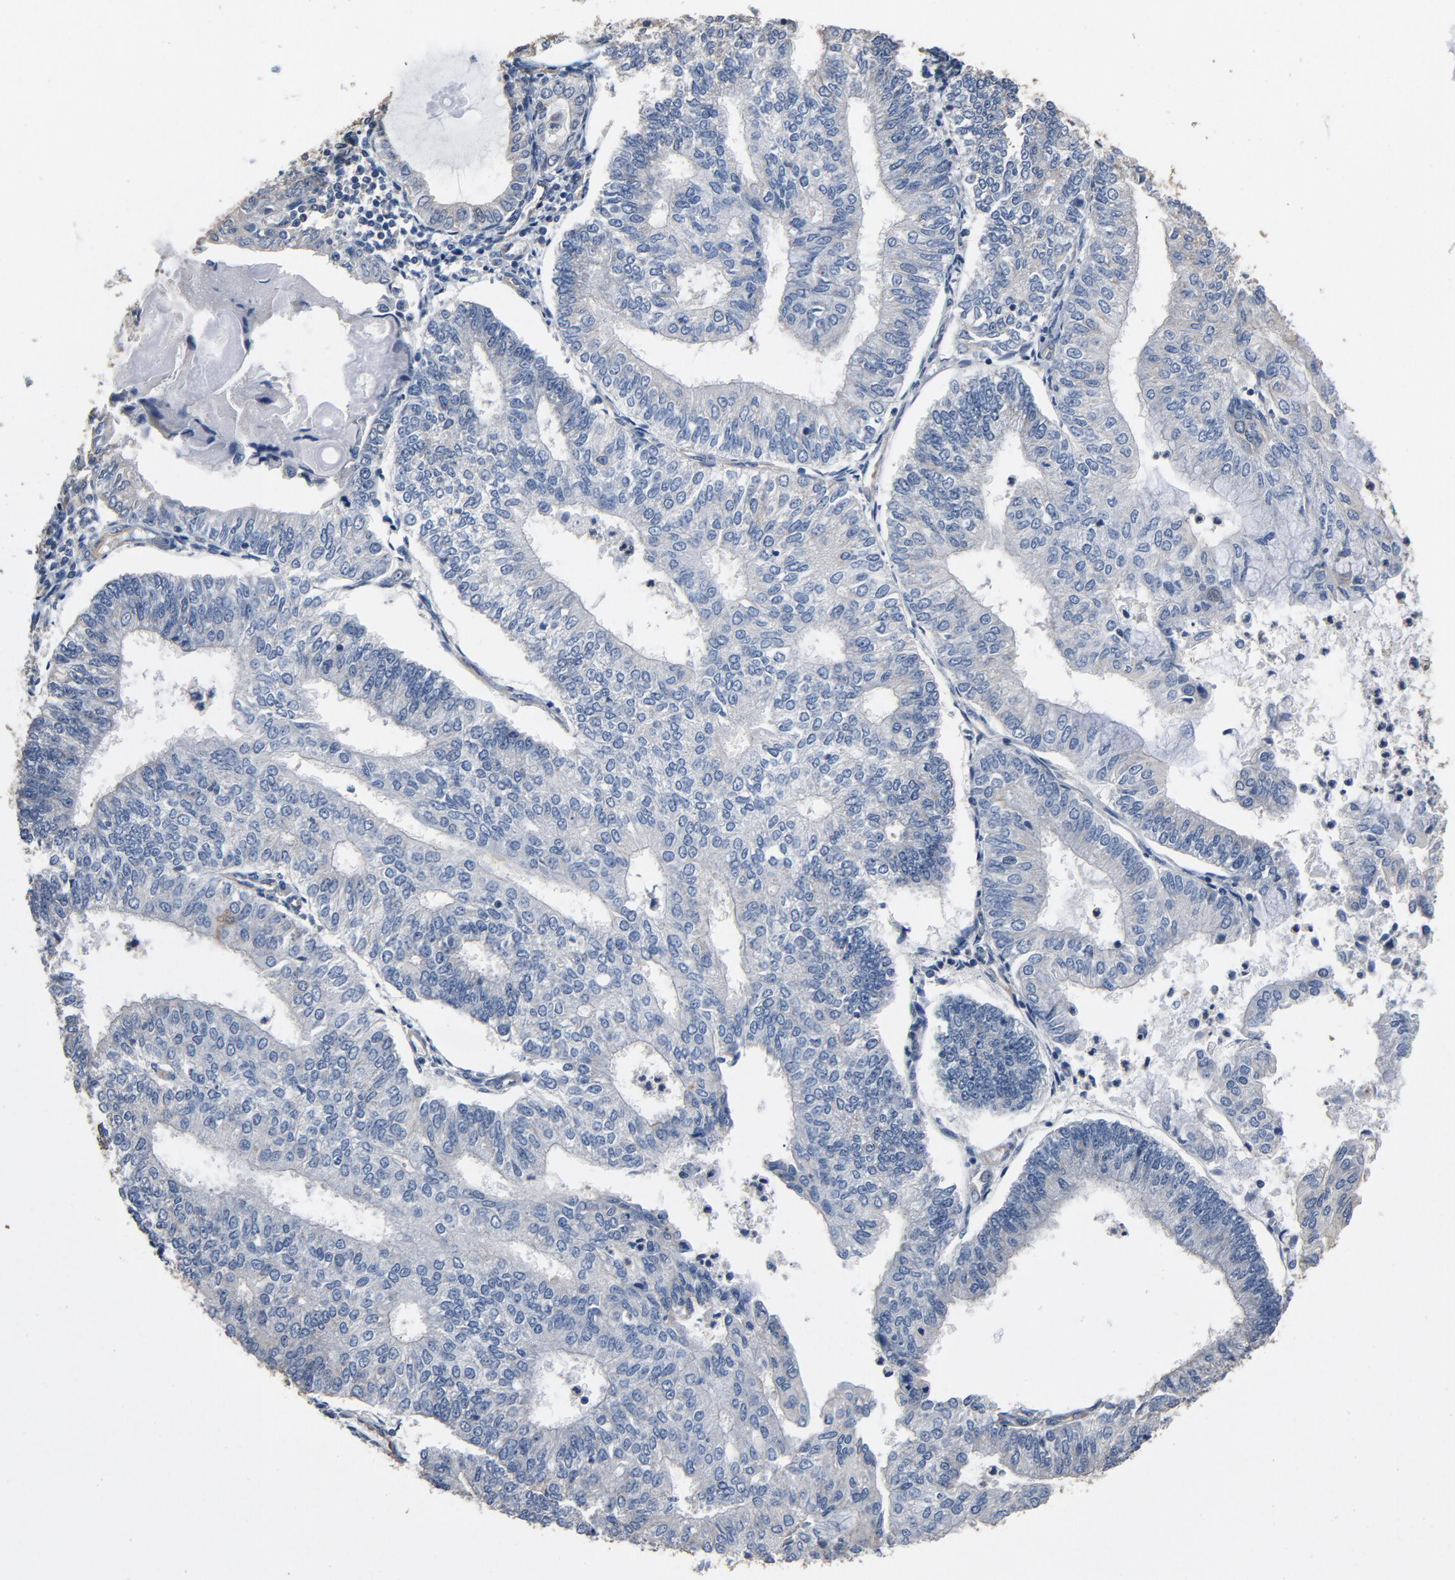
{"staining": {"intensity": "negative", "quantity": "none", "location": "none"}, "tissue": "endometrial cancer", "cell_type": "Tumor cells", "image_type": "cancer", "snomed": [{"axis": "morphology", "description": "Adenocarcinoma, NOS"}, {"axis": "topography", "description": "Endometrium"}], "caption": "Tumor cells show no significant positivity in adenocarcinoma (endometrial).", "gene": "SOX6", "patient": {"sex": "female", "age": 59}}